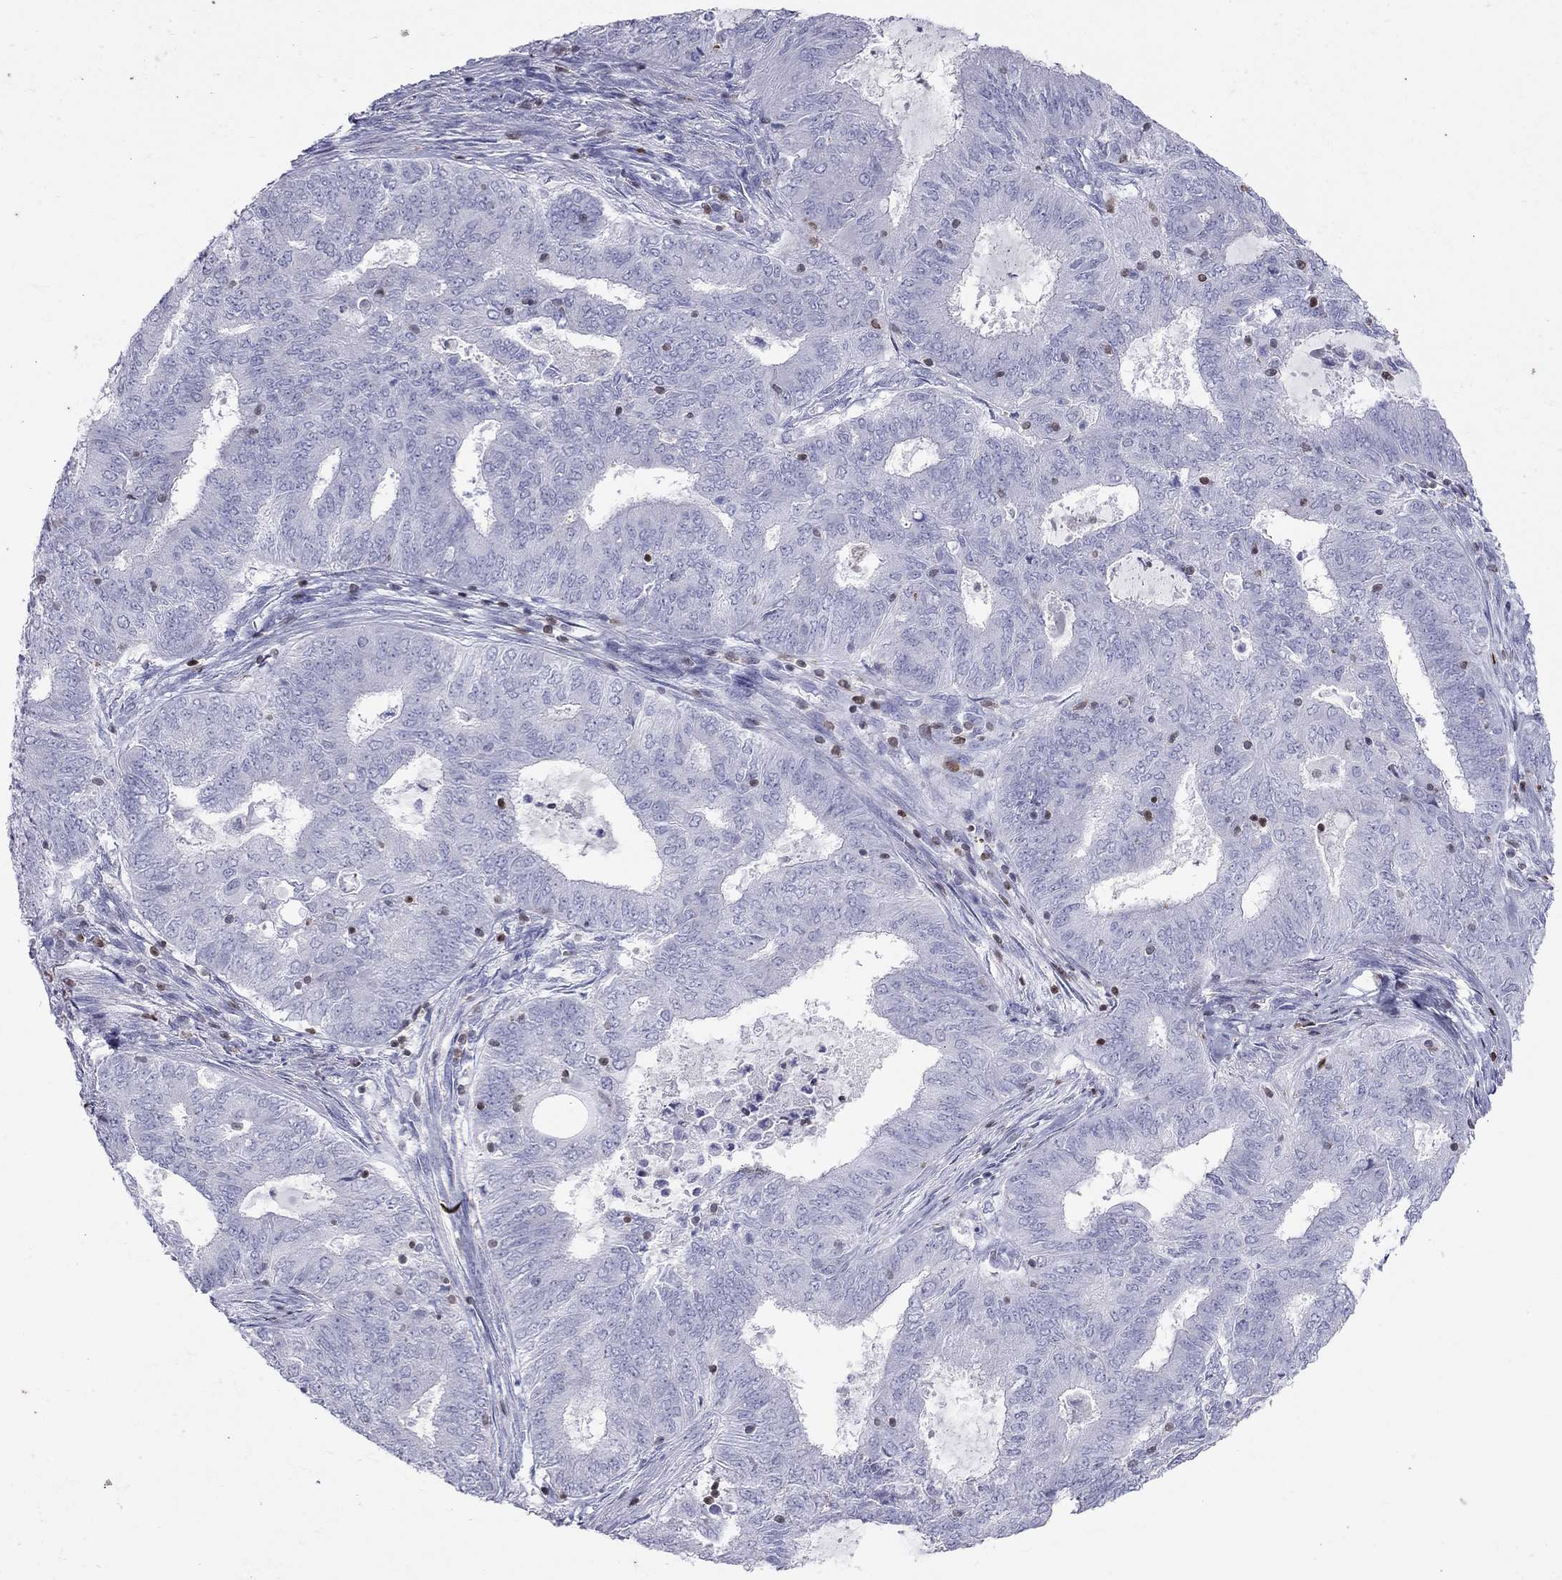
{"staining": {"intensity": "negative", "quantity": "none", "location": "none"}, "tissue": "endometrial cancer", "cell_type": "Tumor cells", "image_type": "cancer", "snomed": [{"axis": "morphology", "description": "Adenocarcinoma, NOS"}, {"axis": "topography", "description": "Endometrium"}], "caption": "The micrograph demonstrates no significant staining in tumor cells of endometrial adenocarcinoma.", "gene": "SH2D2A", "patient": {"sex": "female", "age": 62}}